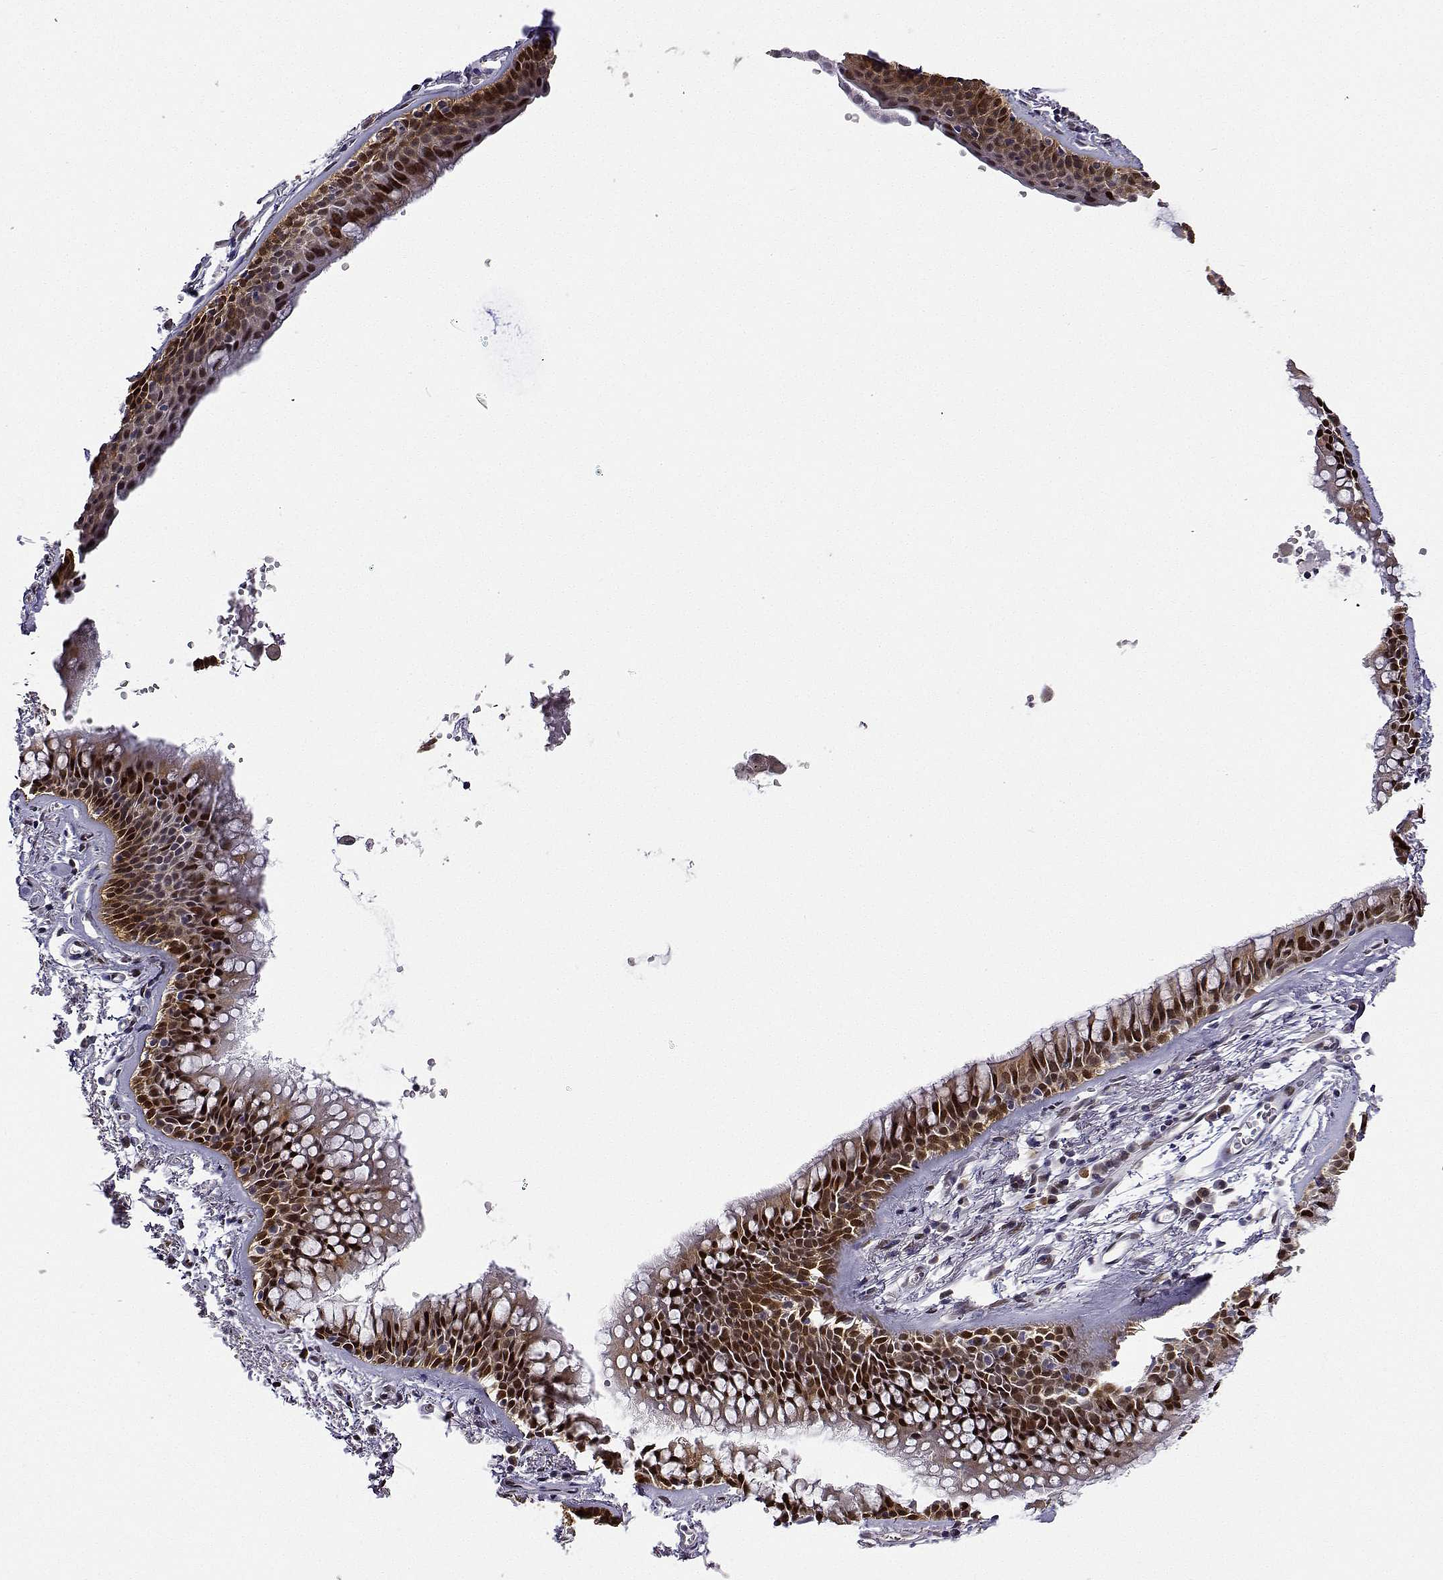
{"staining": {"intensity": "strong", "quantity": ">75%", "location": "cytoplasmic/membranous,nuclear"}, "tissue": "soft tissue", "cell_type": "Fibroblasts", "image_type": "normal", "snomed": [{"axis": "morphology", "description": "Normal tissue, NOS"}, {"axis": "topography", "description": "Cartilage tissue"}, {"axis": "topography", "description": "Bronchus"}], "caption": "Immunohistochemical staining of unremarkable soft tissue reveals high levels of strong cytoplasmic/membranous,nuclear expression in approximately >75% of fibroblasts.", "gene": "PHGDH", "patient": {"sex": "female", "age": 79}}